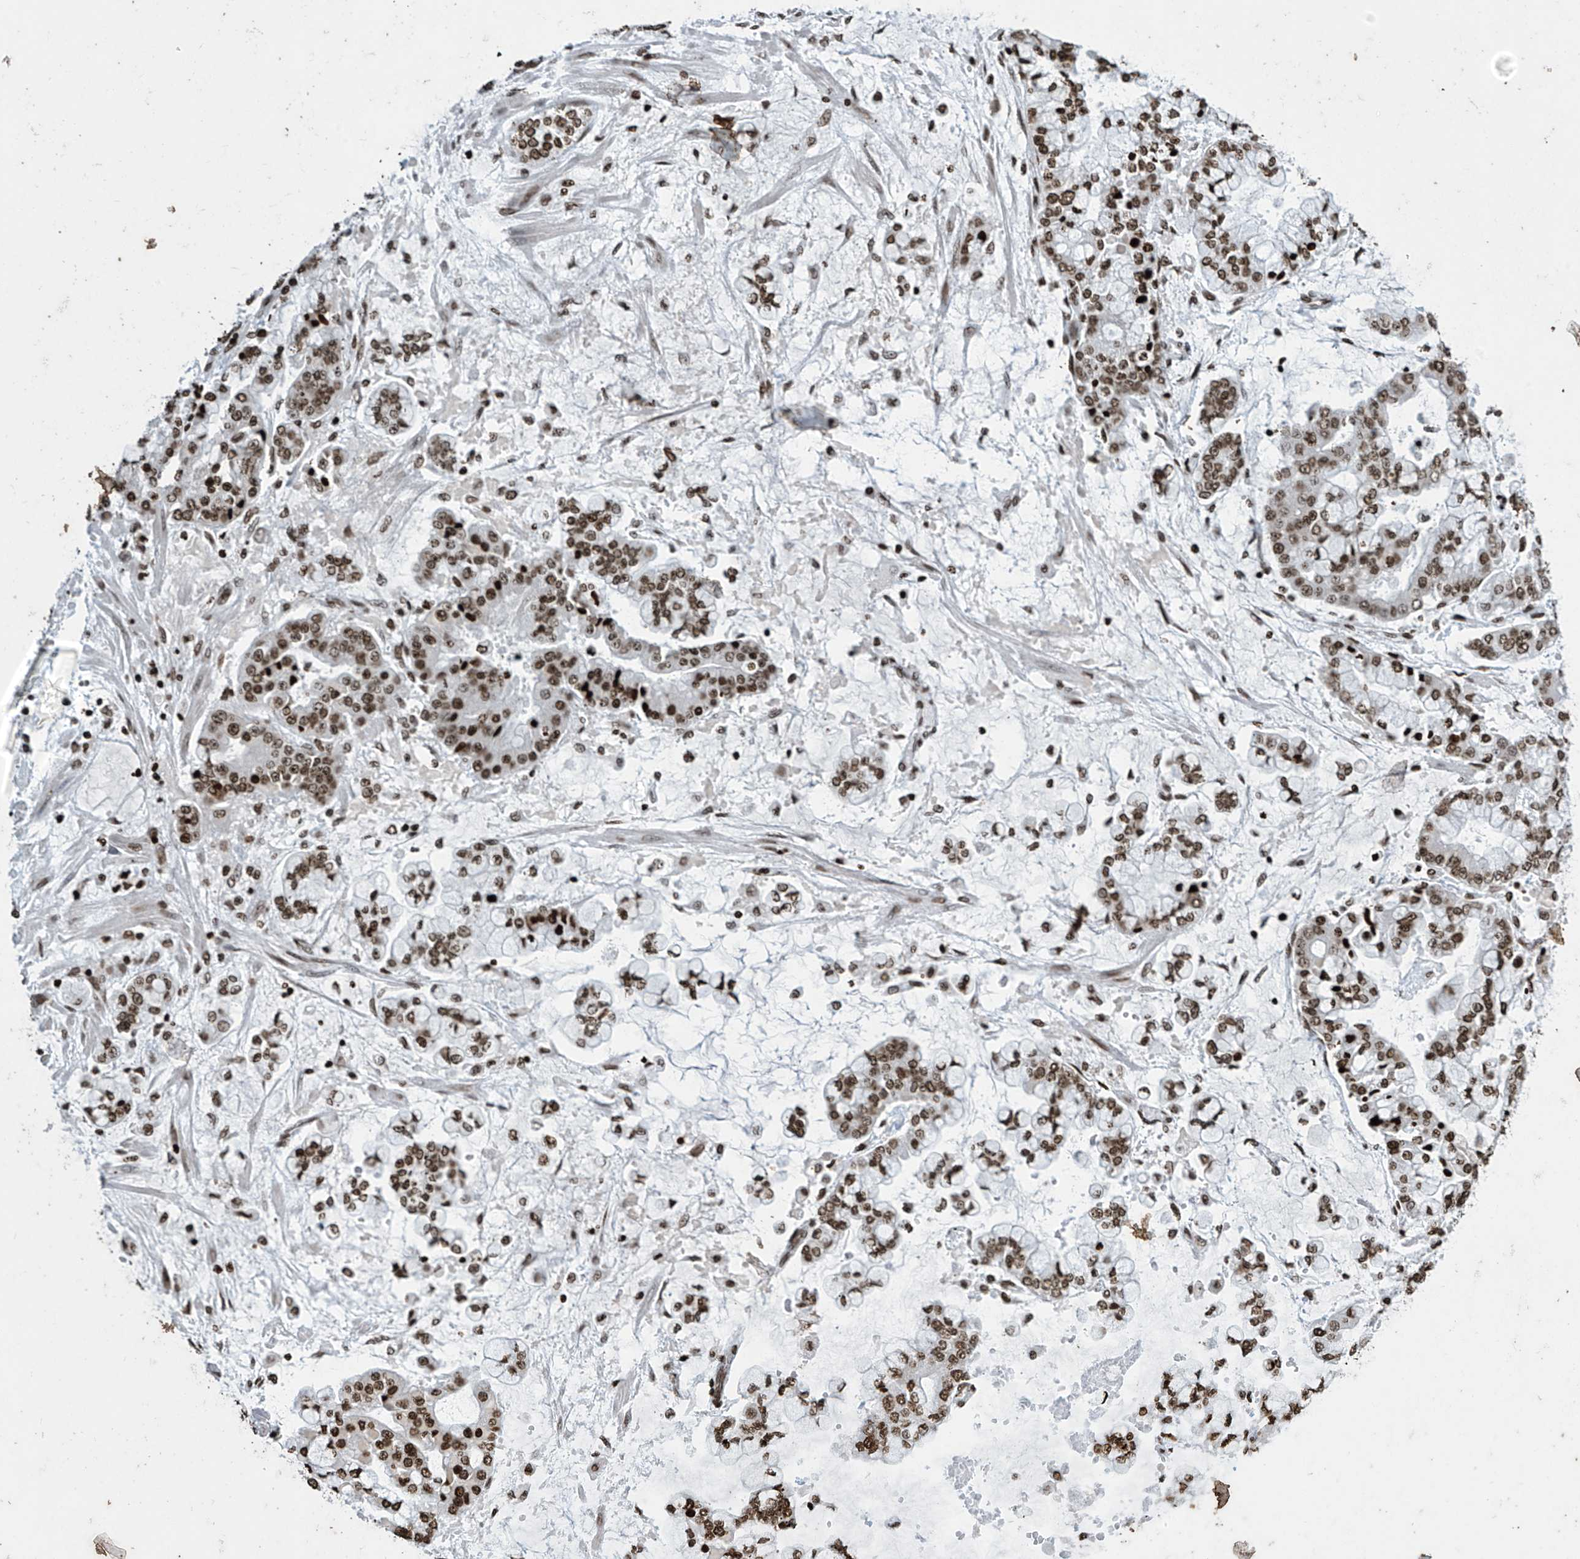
{"staining": {"intensity": "moderate", "quantity": ">75%", "location": "nuclear"}, "tissue": "stomach cancer", "cell_type": "Tumor cells", "image_type": "cancer", "snomed": [{"axis": "morphology", "description": "Normal tissue, NOS"}, {"axis": "morphology", "description": "Adenocarcinoma, NOS"}, {"axis": "topography", "description": "Stomach, upper"}, {"axis": "topography", "description": "Stomach"}], "caption": "IHC photomicrograph of neoplastic tissue: human adenocarcinoma (stomach) stained using immunohistochemistry displays medium levels of moderate protein expression localized specifically in the nuclear of tumor cells, appearing as a nuclear brown color.", "gene": "H4C16", "patient": {"sex": "male", "age": 76}}